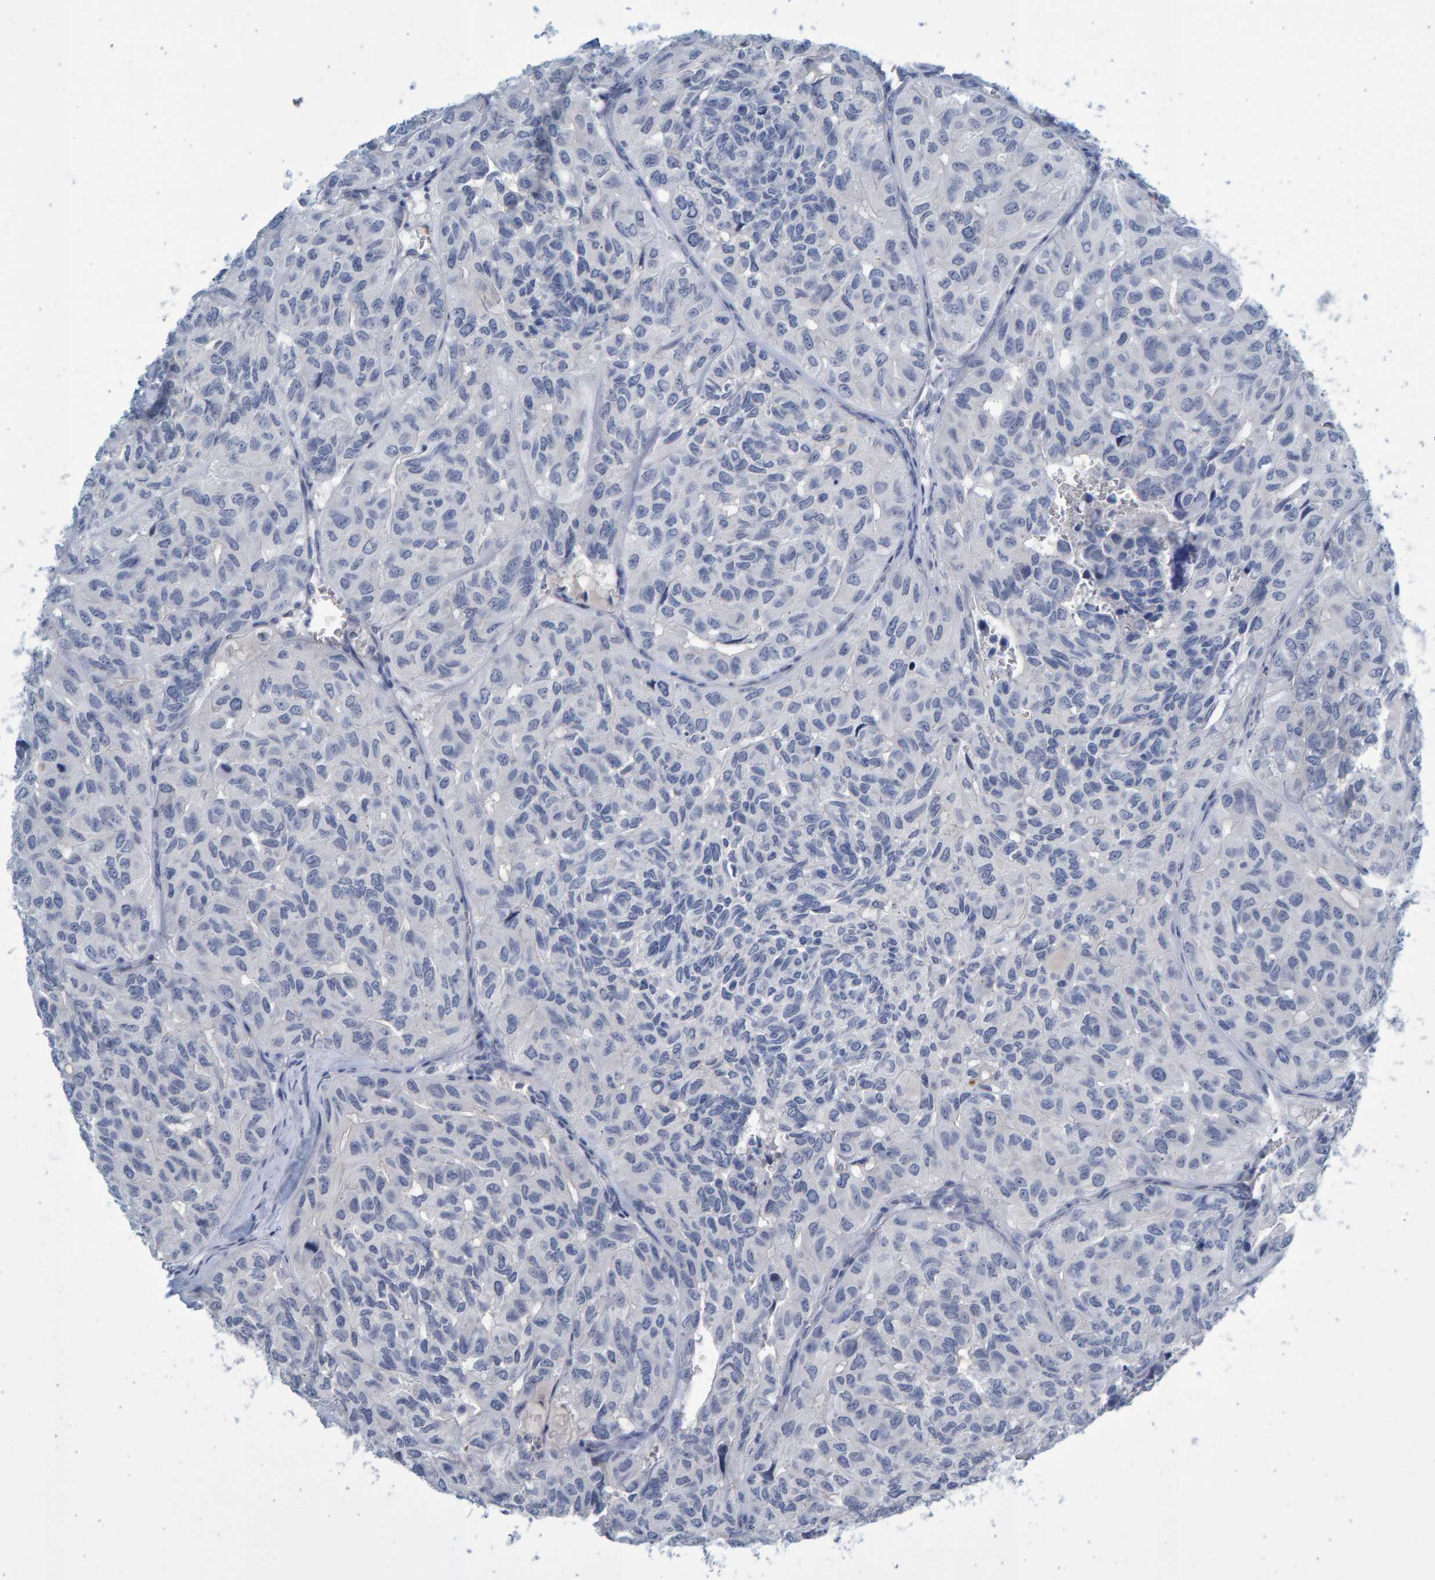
{"staining": {"intensity": "negative", "quantity": "none", "location": "none"}, "tissue": "head and neck cancer", "cell_type": "Tumor cells", "image_type": "cancer", "snomed": [{"axis": "morphology", "description": "Adenocarcinoma, NOS"}, {"axis": "topography", "description": "Salivary gland, NOS"}, {"axis": "topography", "description": "Head-Neck"}], "caption": "High power microscopy image of an immunohistochemistry image of head and neck adenocarcinoma, revealing no significant staining in tumor cells. The staining was performed using DAB to visualize the protein expression in brown, while the nuclei were stained in blue with hematoxylin (Magnification: 20x).", "gene": "SLC34A3", "patient": {"sex": "female", "age": 76}}